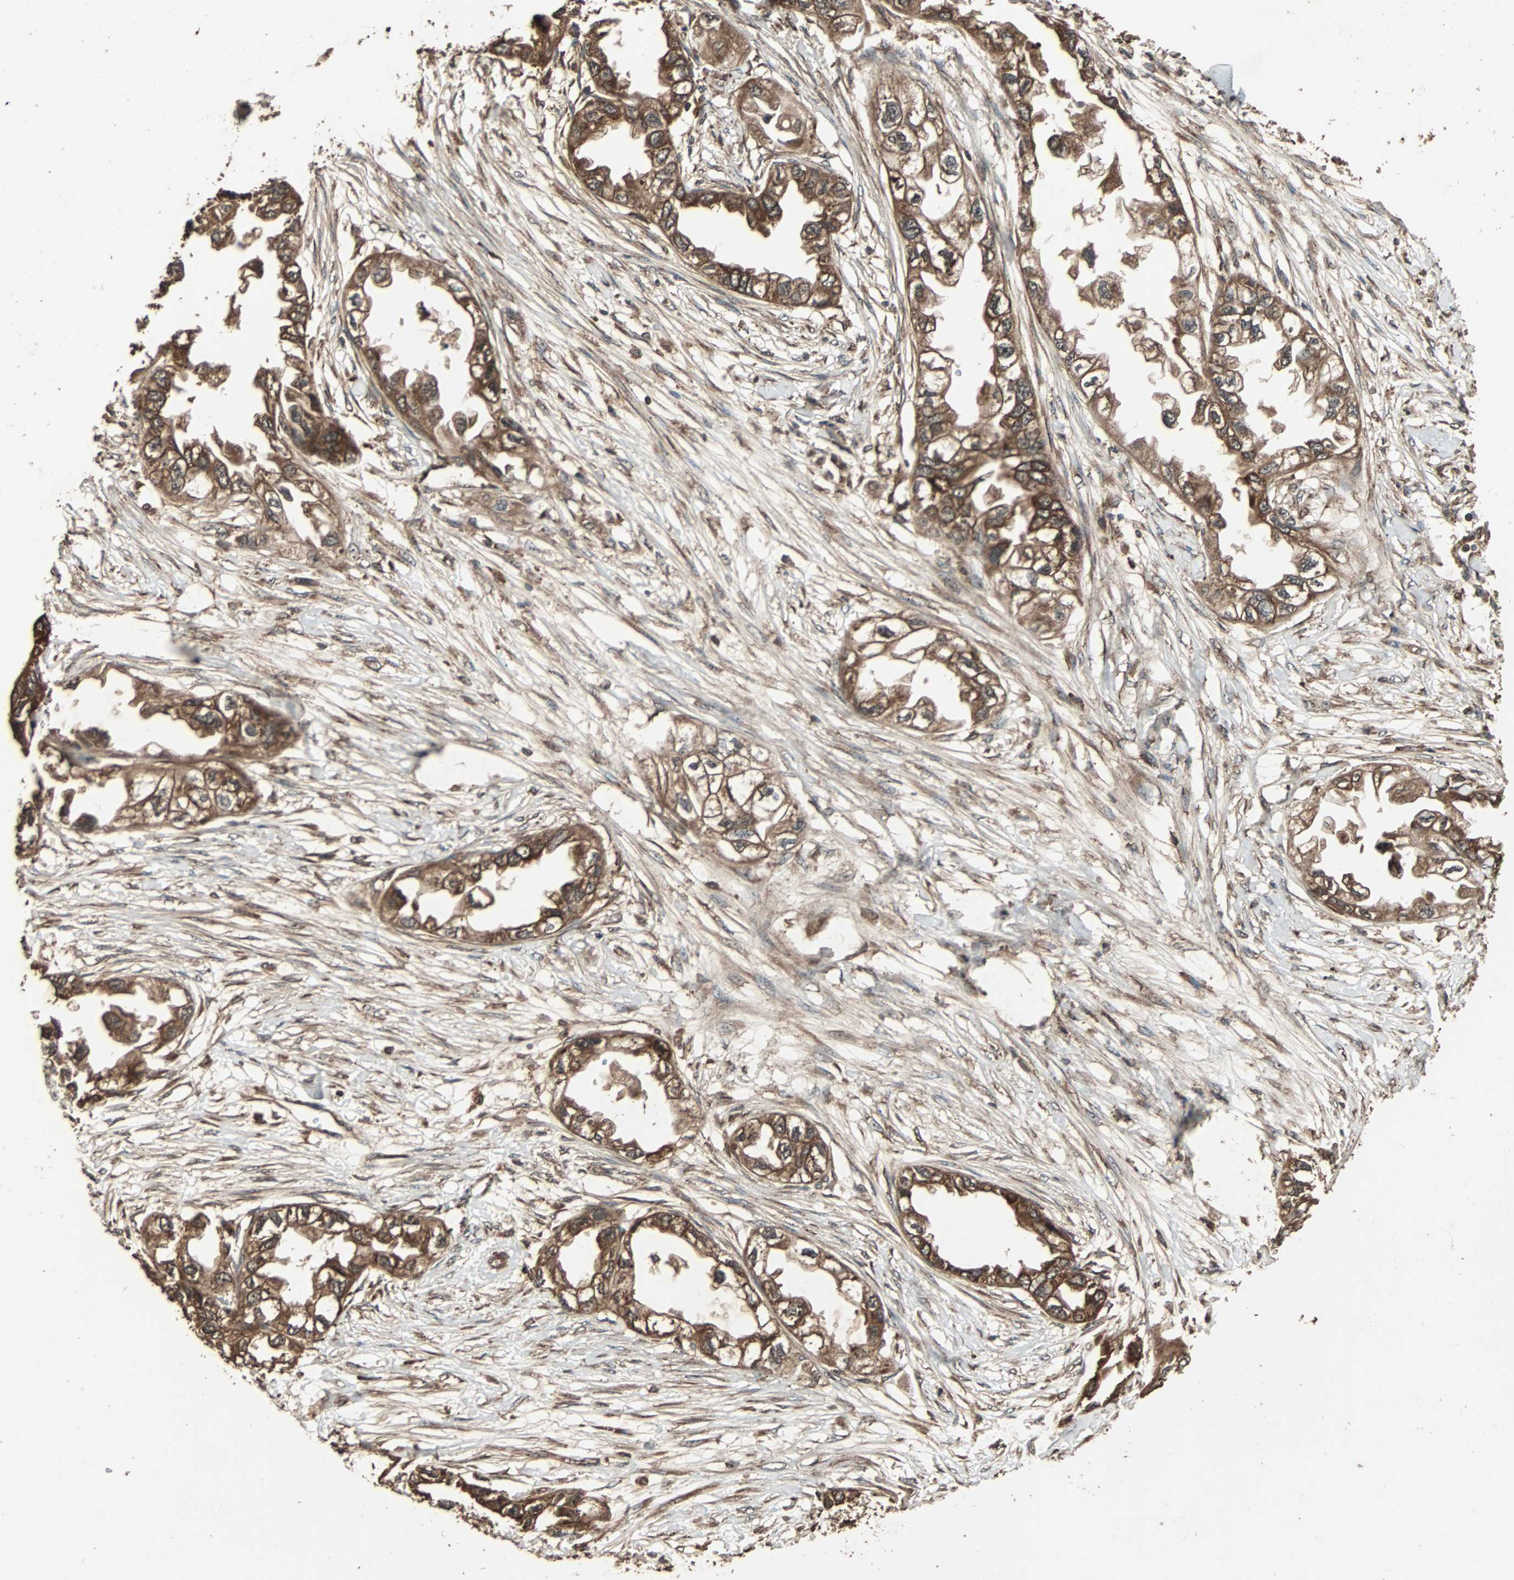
{"staining": {"intensity": "strong", "quantity": ">75%", "location": "cytoplasmic/membranous"}, "tissue": "endometrial cancer", "cell_type": "Tumor cells", "image_type": "cancer", "snomed": [{"axis": "morphology", "description": "Adenocarcinoma, NOS"}, {"axis": "topography", "description": "Endometrium"}], "caption": "The micrograph demonstrates staining of endometrial cancer, revealing strong cytoplasmic/membranous protein positivity (brown color) within tumor cells. (Stains: DAB in brown, nuclei in blue, Microscopy: brightfield microscopy at high magnification).", "gene": "LAMTOR5", "patient": {"sex": "female", "age": 67}}